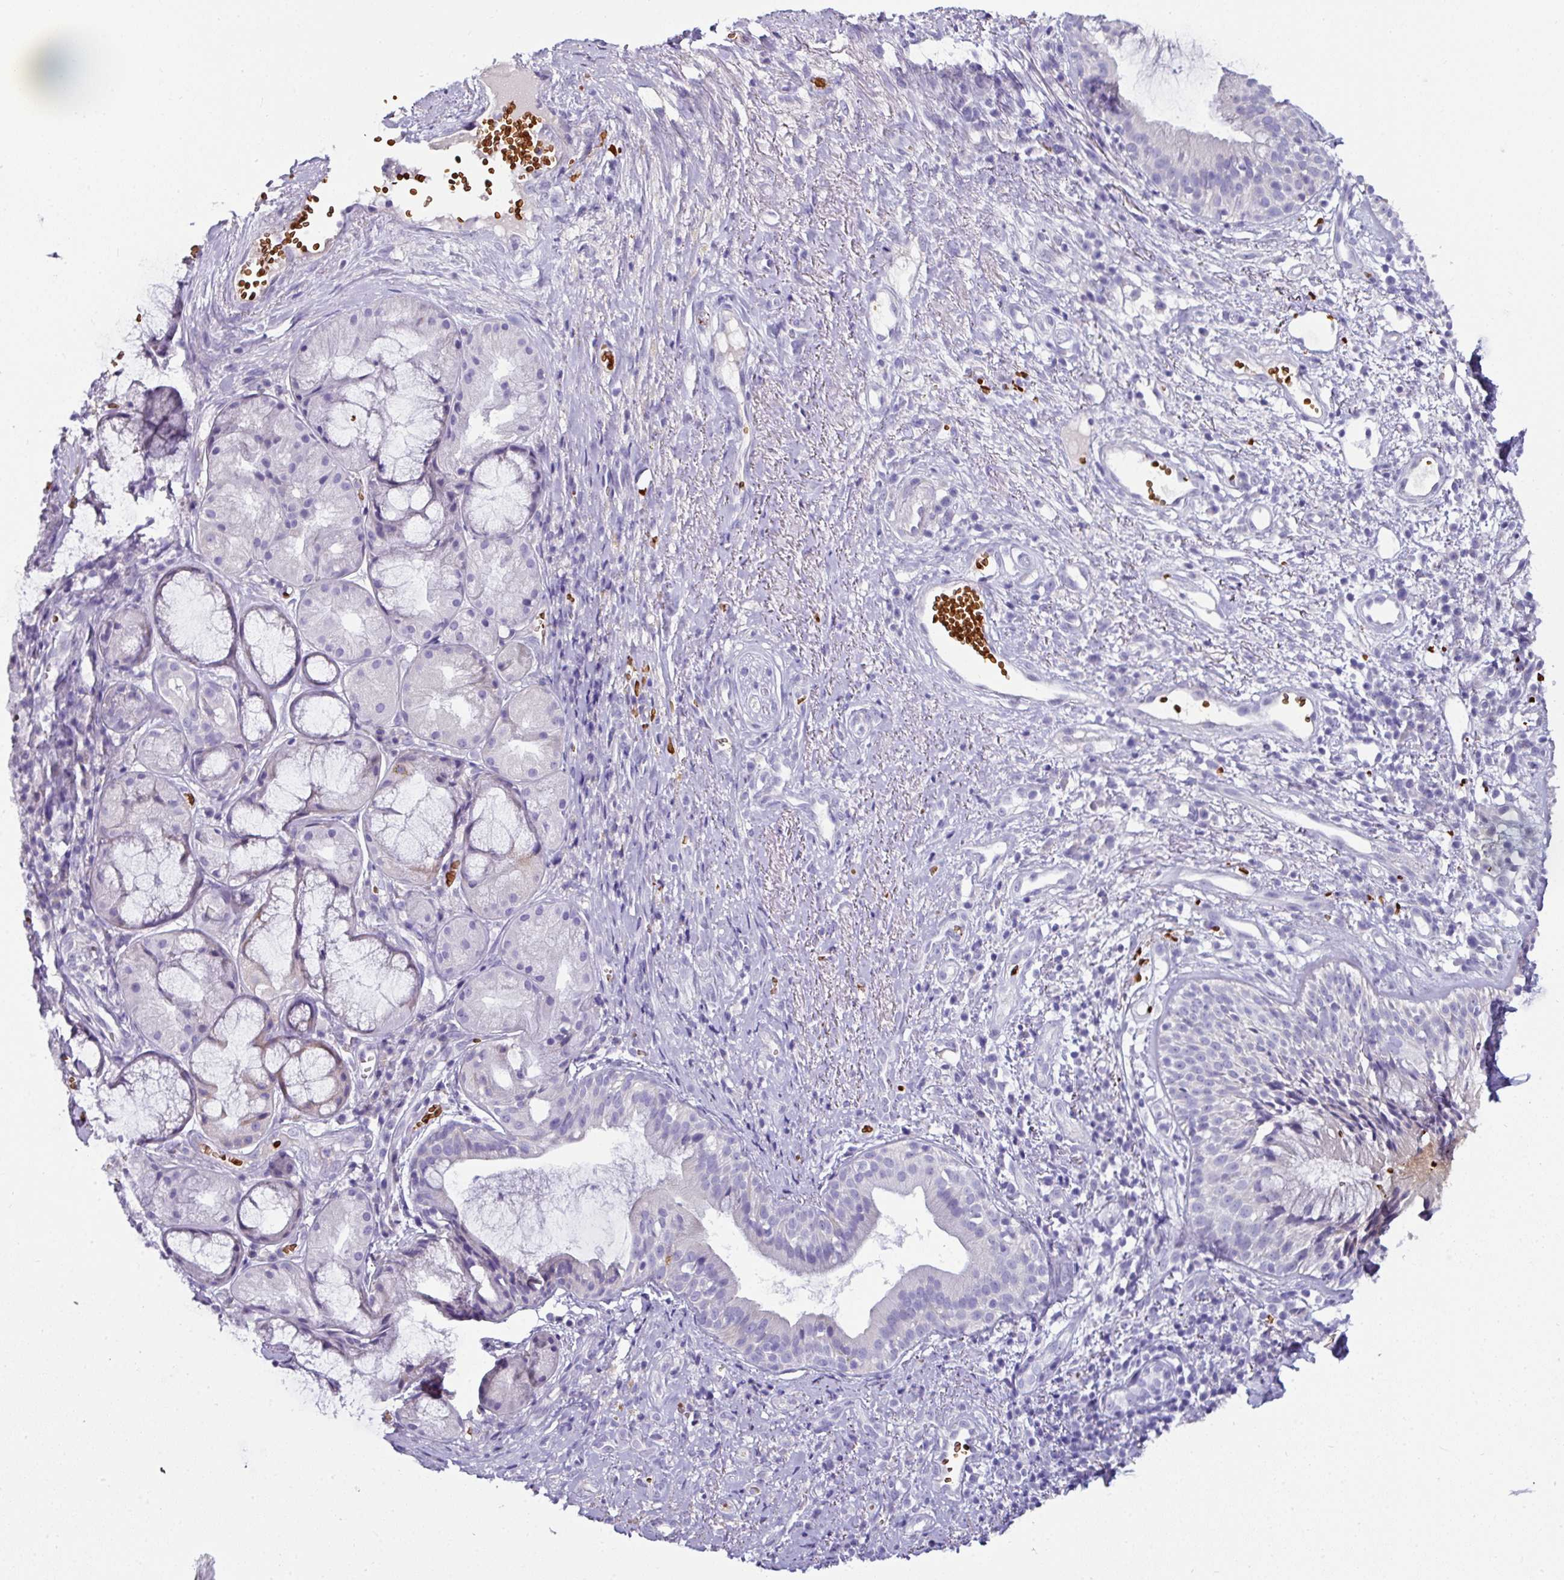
{"staining": {"intensity": "negative", "quantity": "none", "location": "none"}, "tissue": "nasopharynx", "cell_type": "Respiratory epithelial cells", "image_type": "normal", "snomed": [{"axis": "morphology", "description": "Normal tissue, NOS"}, {"axis": "topography", "description": "Cartilage tissue"}, {"axis": "topography", "description": "Nasopharynx"}, {"axis": "topography", "description": "Thyroid gland"}], "caption": "High magnification brightfield microscopy of unremarkable nasopharynx stained with DAB (3,3'-diaminobenzidine) (brown) and counterstained with hematoxylin (blue): respiratory epithelial cells show no significant staining. The staining was performed using DAB (3,3'-diaminobenzidine) to visualize the protein expression in brown, while the nuclei were stained in blue with hematoxylin (Magnification: 20x).", "gene": "NAPSA", "patient": {"sex": "male", "age": 63}}